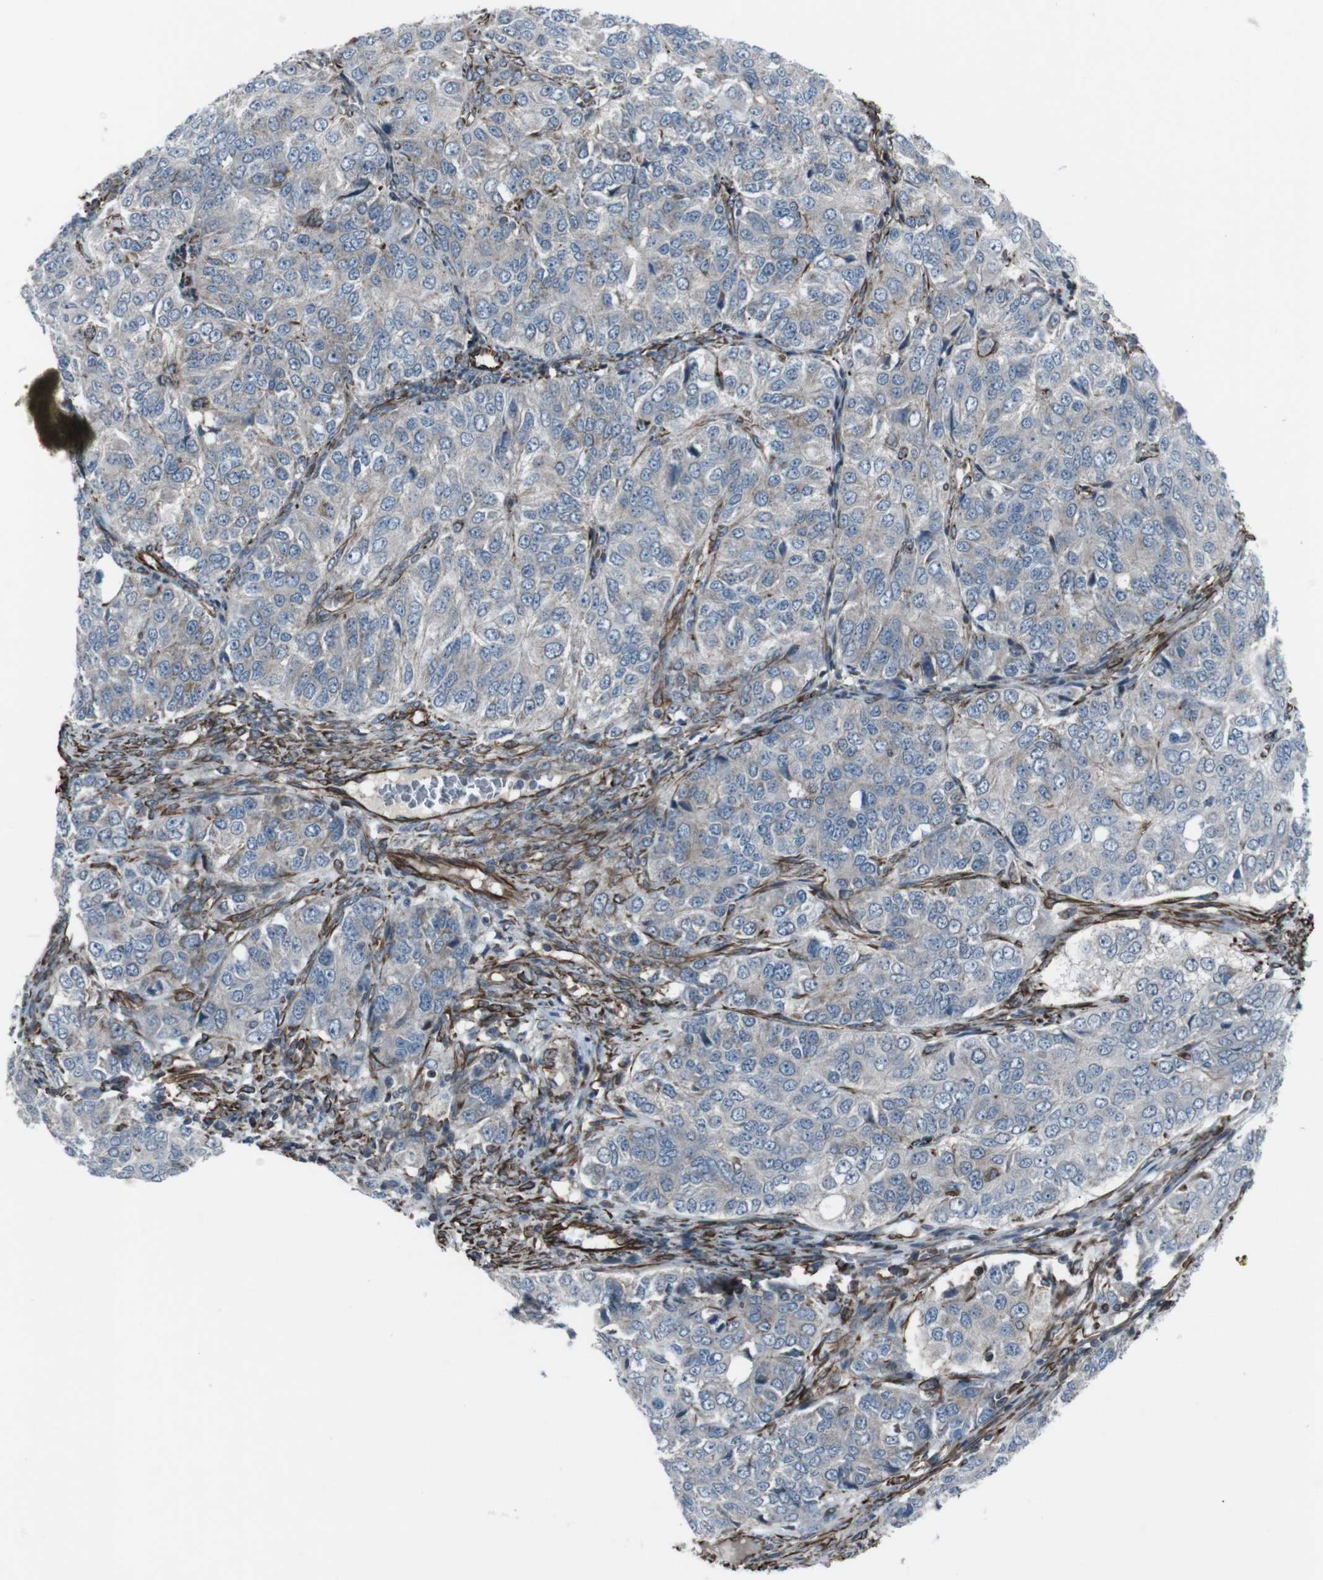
{"staining": {"intensity": "weak", "quantity": "<25%", "location": "cytoplasmic/membranous"}, "tissue": "ovarian cancer", "cell_type": "Tumor cells", "image_type": "cancer", "snomed": [{"axis": "morphology", "description": "Carcinoma, endometroid"}, {"axis": "topography", "description": "Ovary"}], "caption": "Immunohistochemical staining of endometroid carcinoma (ovarian) exhibits no significant positivity in tumor cells. (DAB (3,3'-diaminobenzidine) IHC visualized using brightfield microscopy, high magnification).", "gene": "TMEM141", "patient": {"sex": "female", "age": 51}}